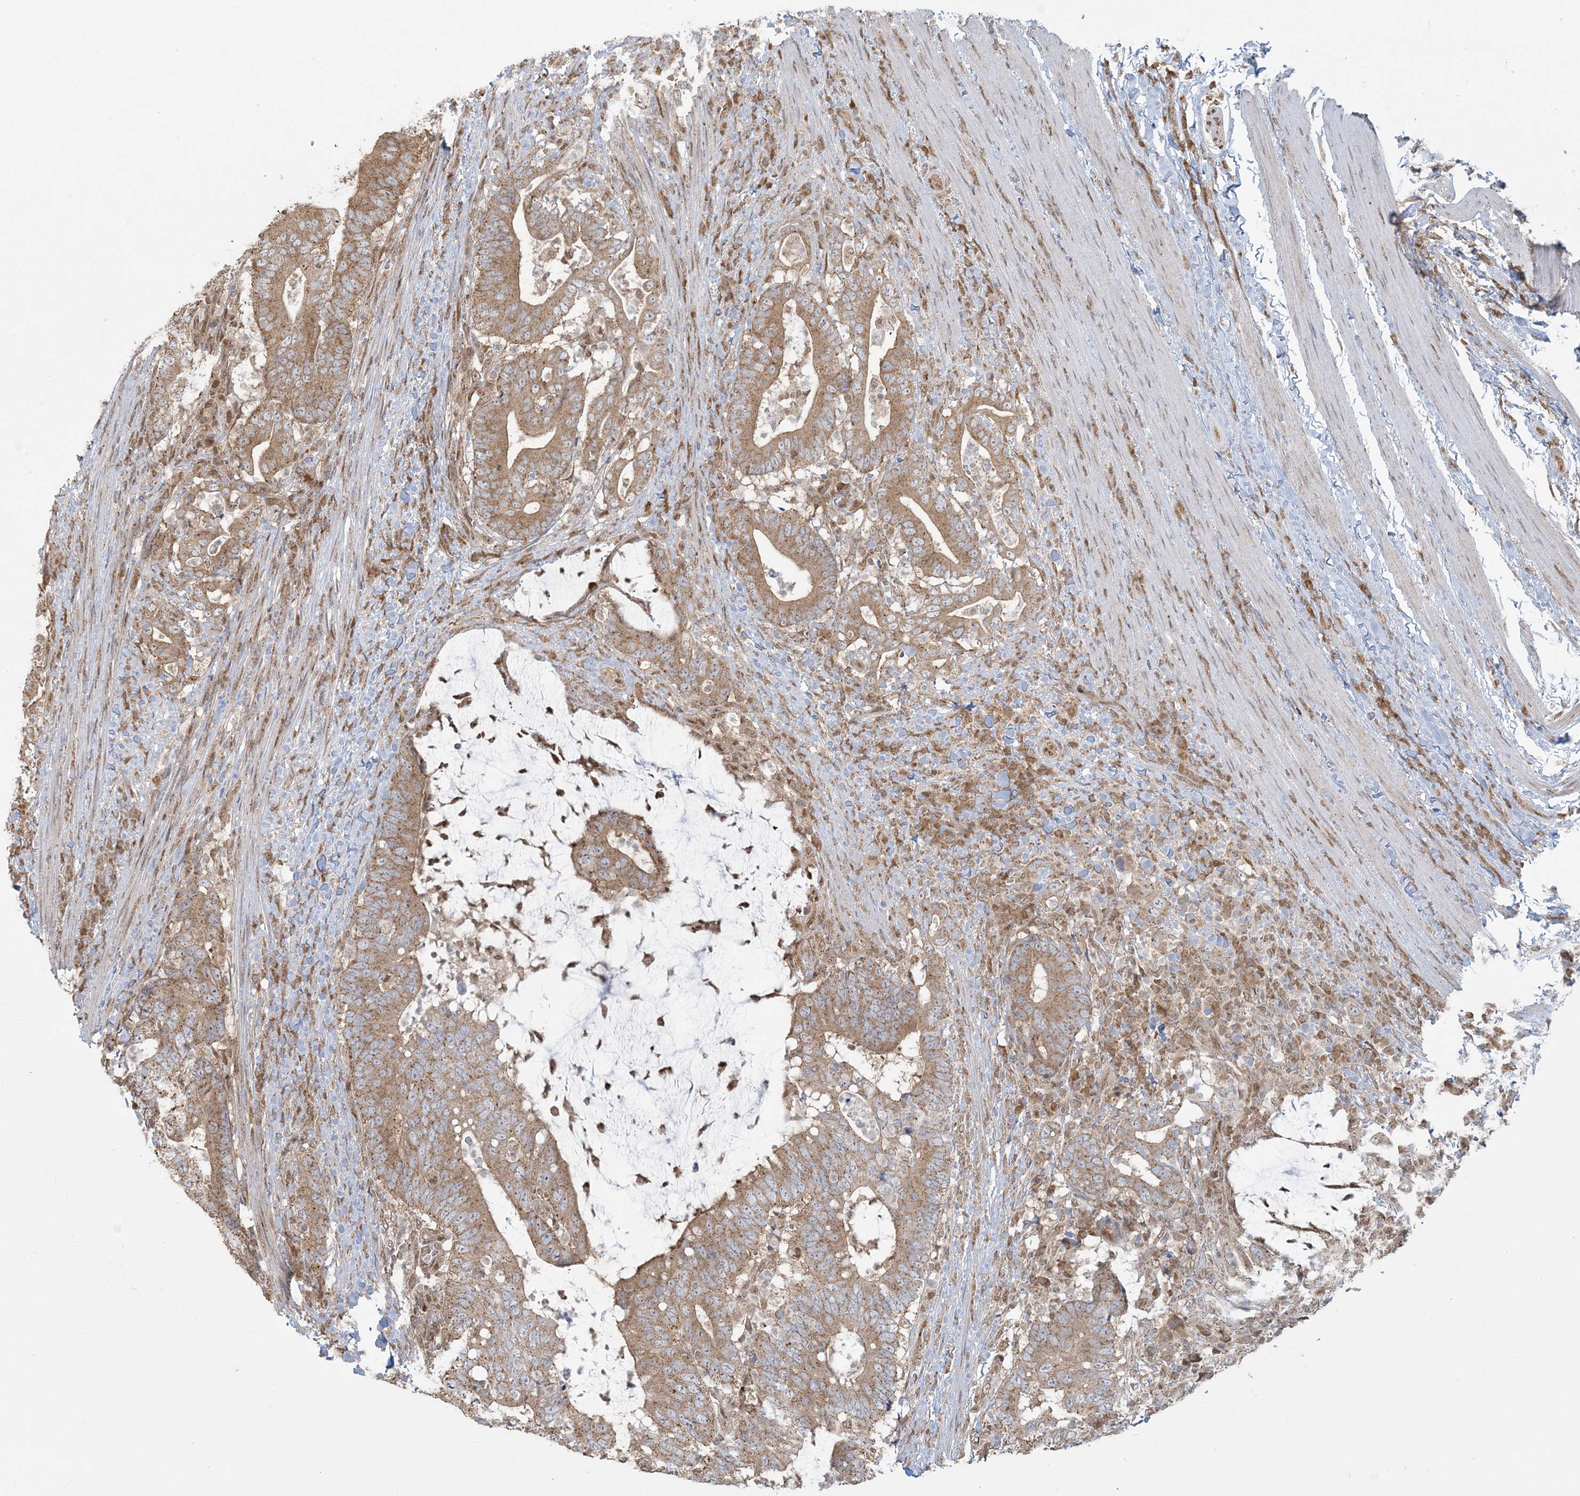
{"staining": {"intensity": "moderate", "quantity": ">75%", "location": "cytoplasmic/membranous"}, "tissue": "colorectal cancer", "cell_type": "Tumor cells", "image_type": "cancer", "snomed": [{"axis": "morphology", "description": "Adenocarcinoma, NOS"}, {"axis": "topography", "description": "Colon"}], "caption": "Protein expression analysis of colorectal adenocarcinoma shows moderate cytoplasmic/membranous expression in approximately >75% of tumor cells.", "gene": "ABCF3", "patient": {"sex": "female", "age": 66}}